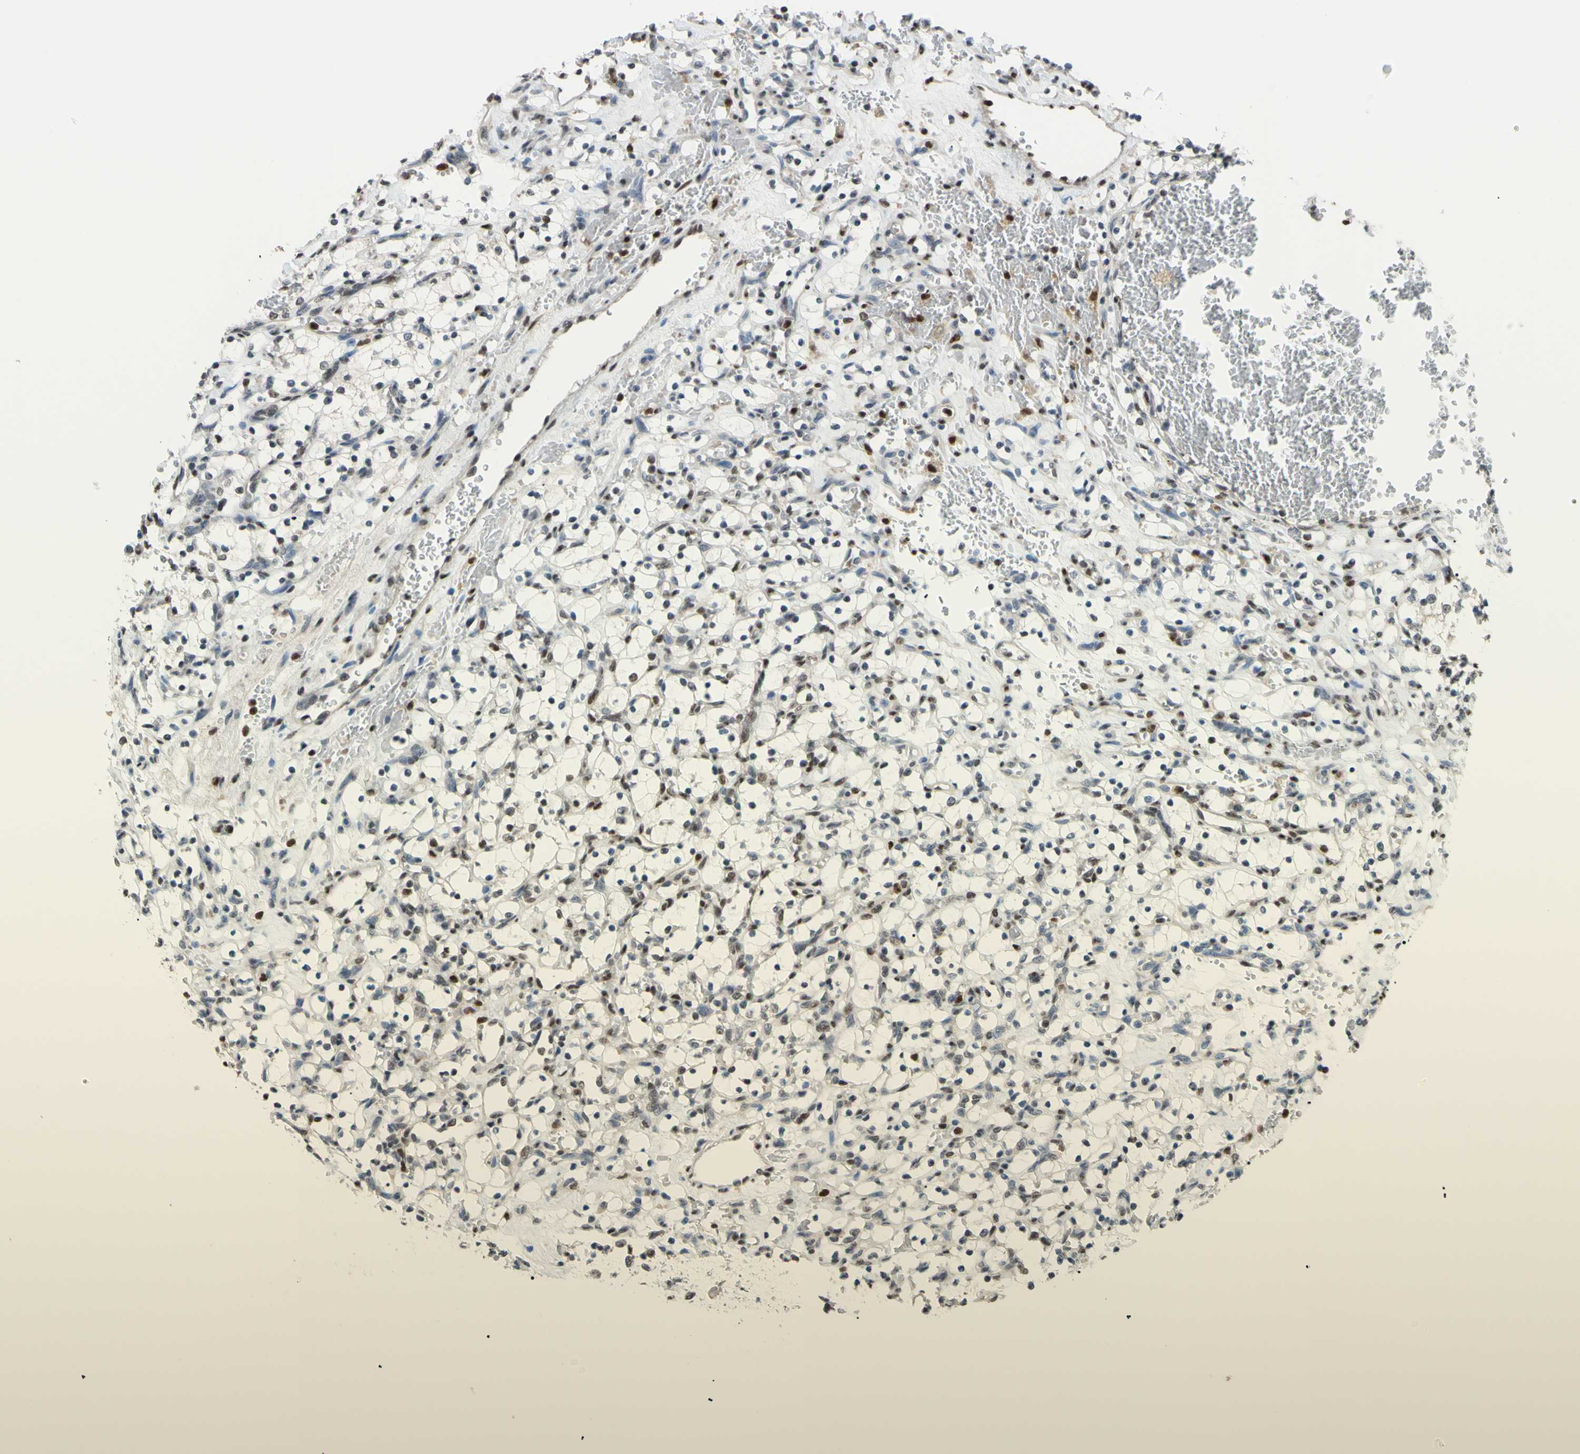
{"staining": {"intensity": "negative", "quantity": "none", "location": "none"}, "tissue": "renal cancer", "cell_type": "Tumor cells", "image_type": "cancer", "snomed": [{"axis": "morphology", "description": "Adenocarcinoma, NOS"}, {"axis": "topography", "description": "Kidney"}], "caption": "Tumor cells are negative for brown protein staining in renal adenocarcinoma. (DAB (3,3'-diaminobenzidine) immunohistochemistry with hematoxylin counter stain).", "gene": "FKBP5", "patient": {"sex": "female", "age": 69}}